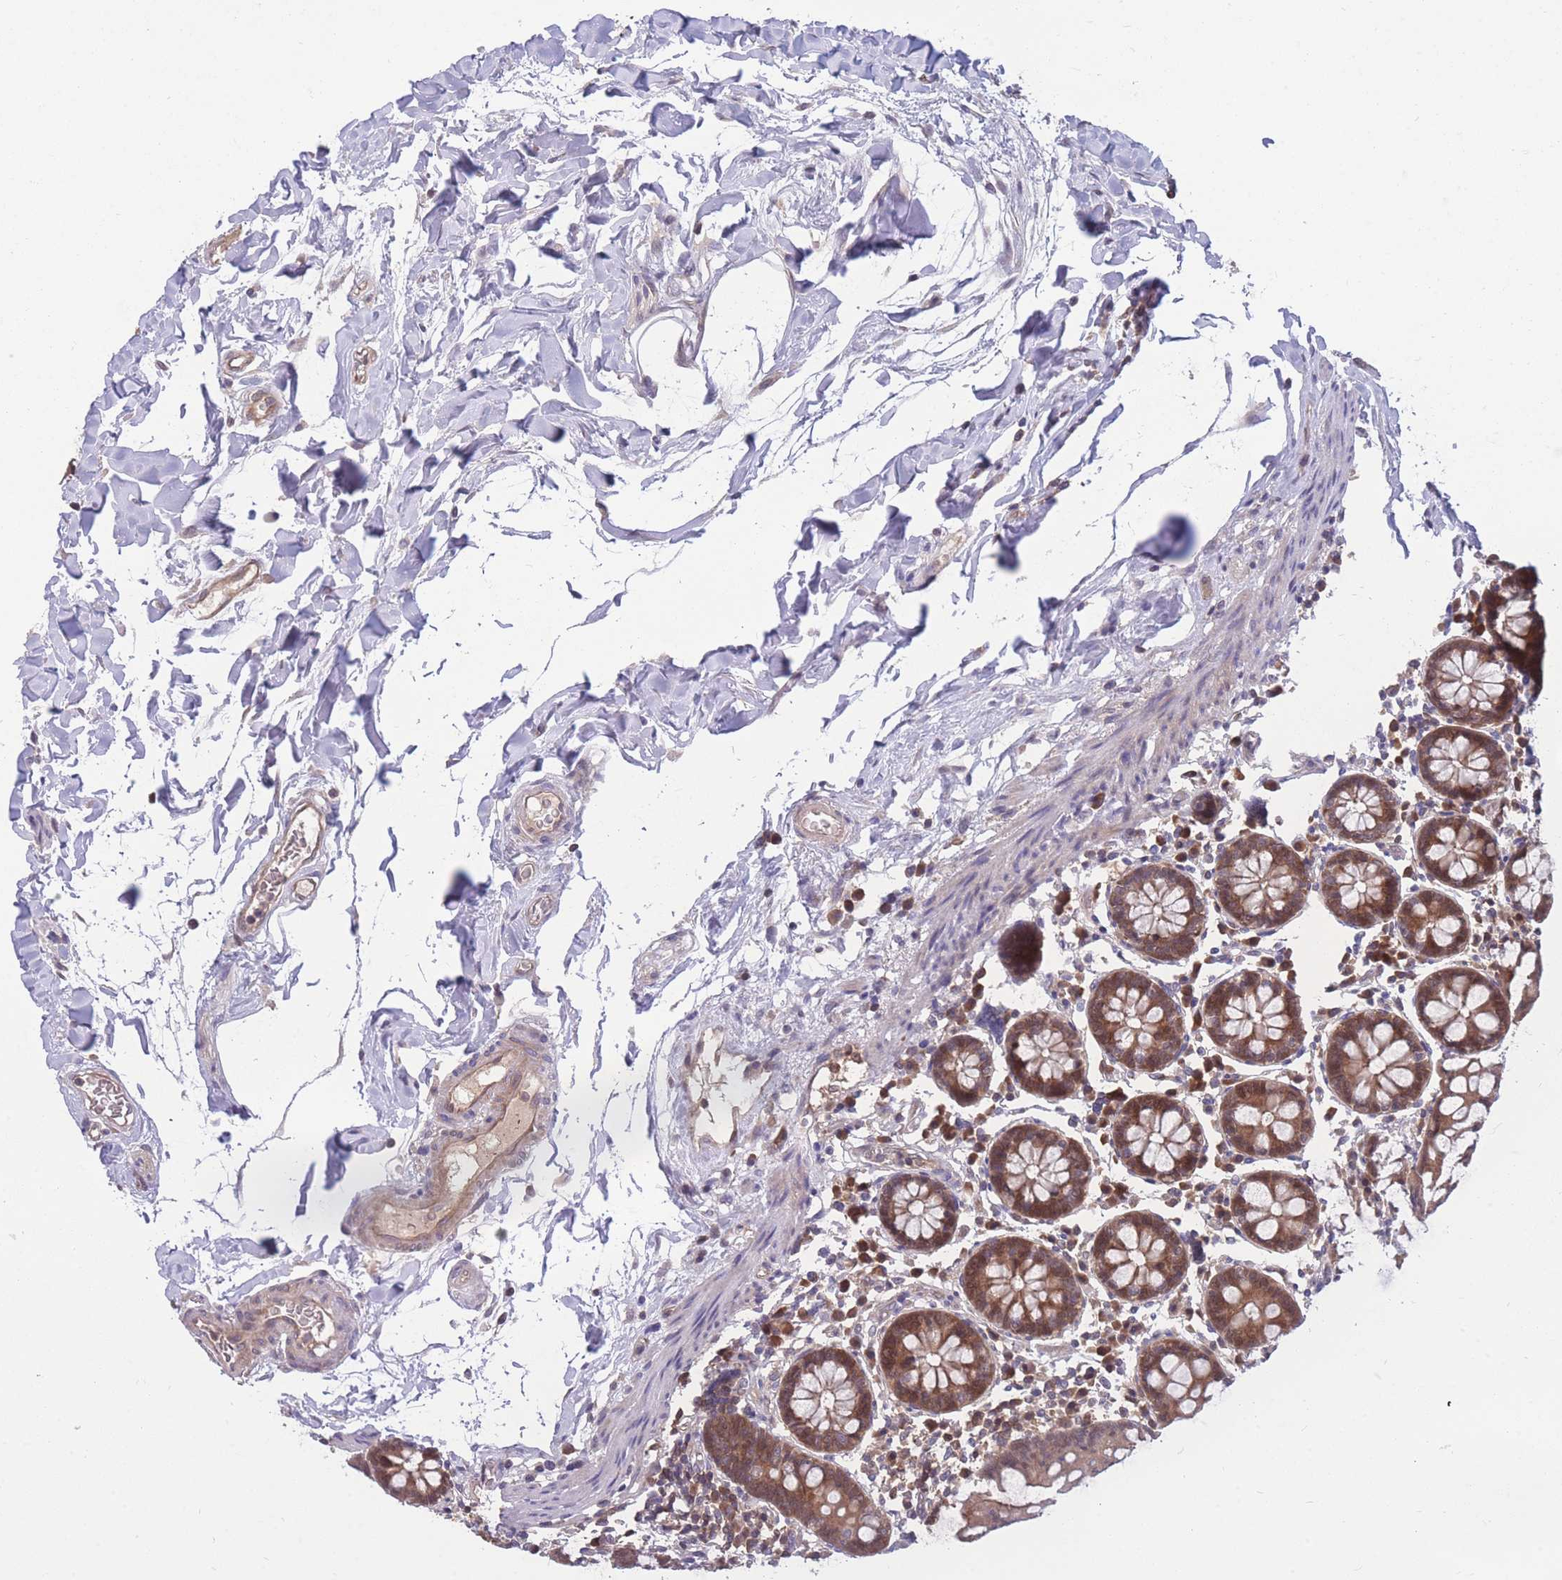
{"staining": {"intensity": "moderate", "quantity": "25%-75%", "location": "cytoplasmic/membranous"}, "tissue": "colon", "cell_type": "Endothelial cells", "image_type": "normal", "snomed": [{"axis": "morphology", "description": "Normal tissue, NOS"}, {"axis": "topography", "description": "Colon"}], "caption": "Moderate cytoplasmic/membranous protein staining is present in approximately 25%-75% of endothelial cells in colon. The protein is stained brown, and the nuclei are stained in blue (DAB IHC with brightfield microscopy, high magnification).", "gene": "UBE2NL", "patient": {"sex": "female", "age": 79}}